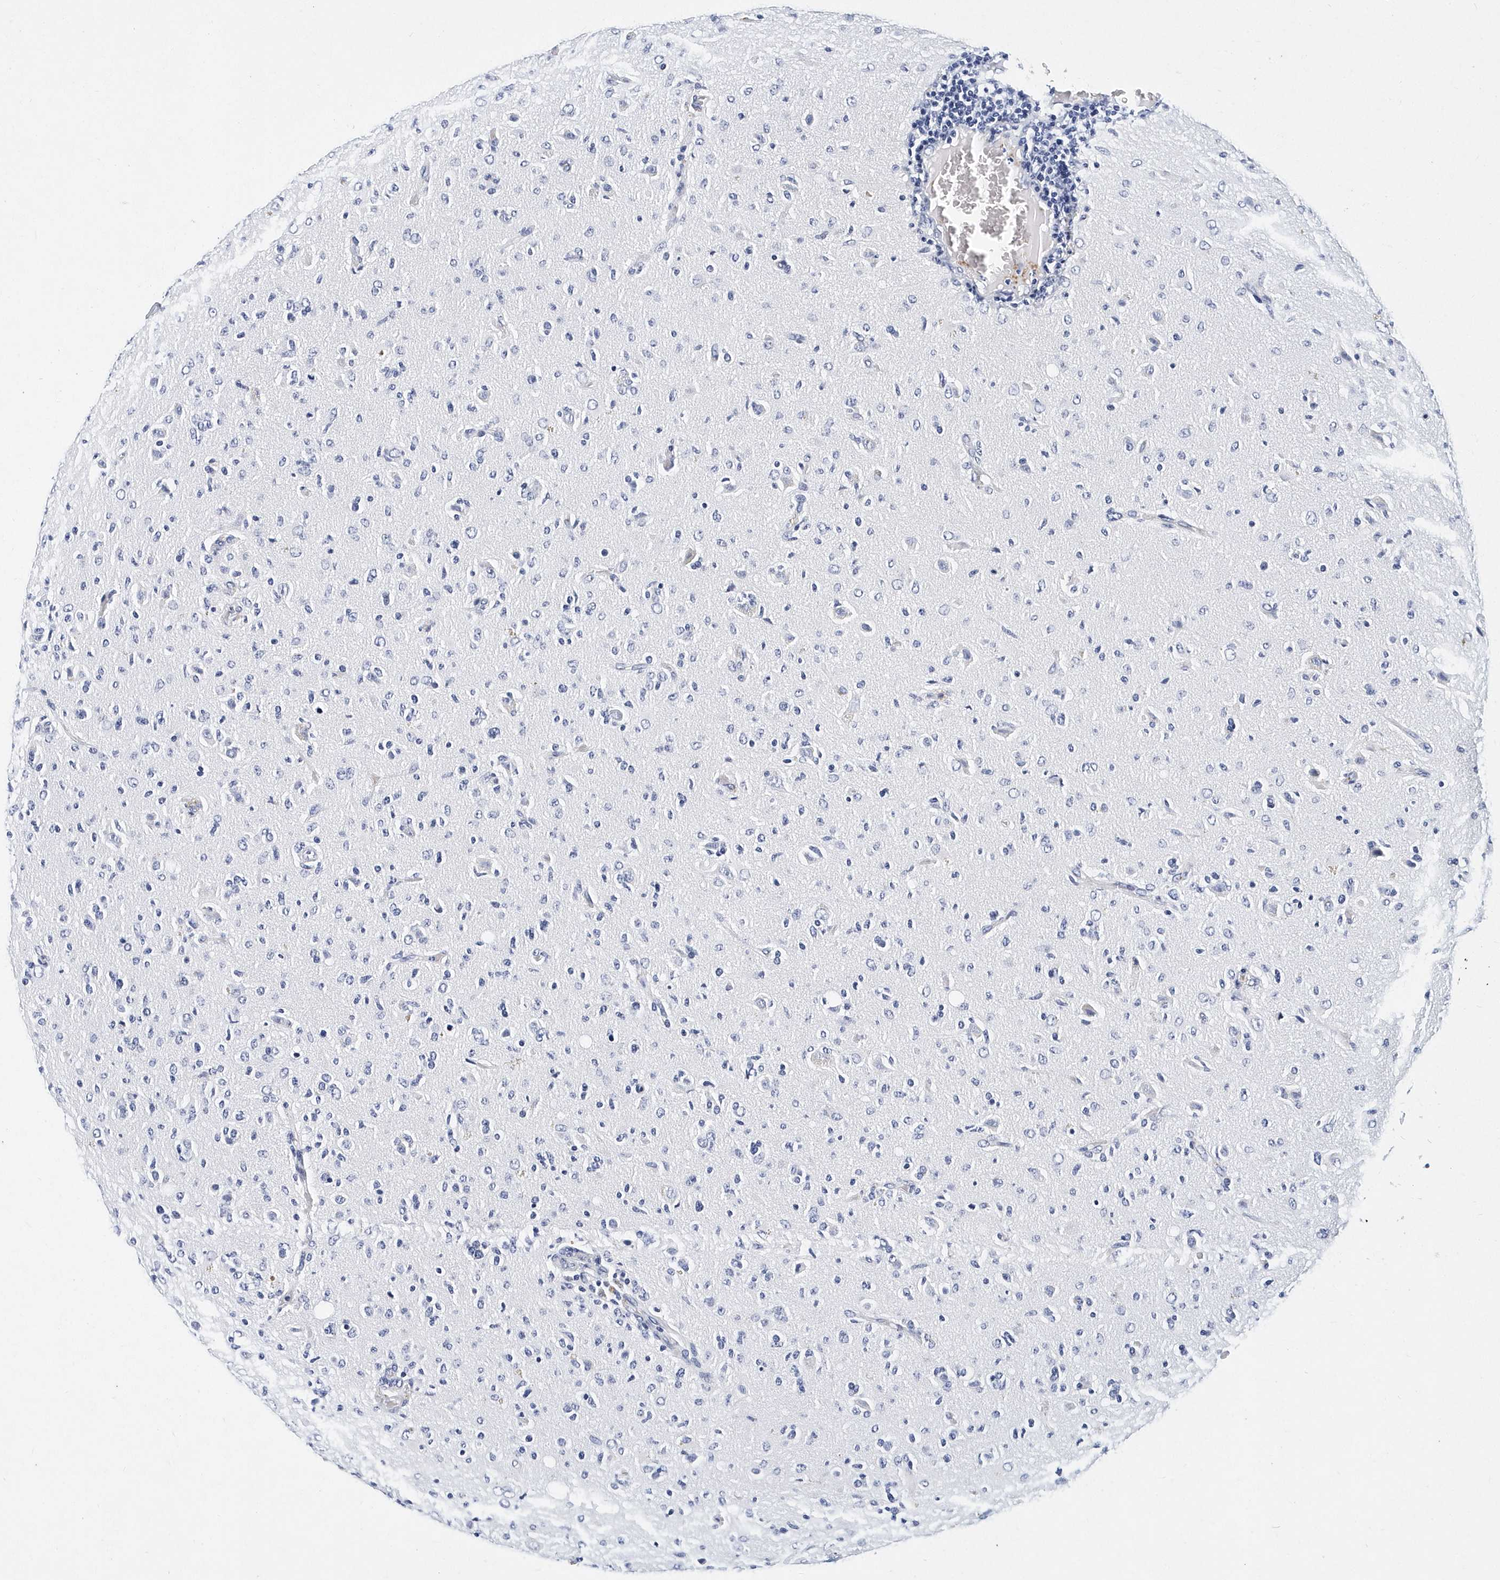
{"staining": {"intensity": "negative", "quantity": "none", "location": "none"}, "tissue": "glioma", "cell_type": "Tumor cells", "image_type": "cancer", "snomed": [{"axis": "morphology", "description": "Glioma, malignant, High grade"}, {"axis": "topography", "description": "Brain"}], "caption": "DAB immunohistochemical staining of glioma displays no significant expression in tumor cells. The staining is performed using DAB (3,3'-diaminobenzidine) brown chromogen with nuclei counter-stained in using hematoxylin.", "gene": "ITGA2B", "patient": {"sex": "female", "age": 57}}